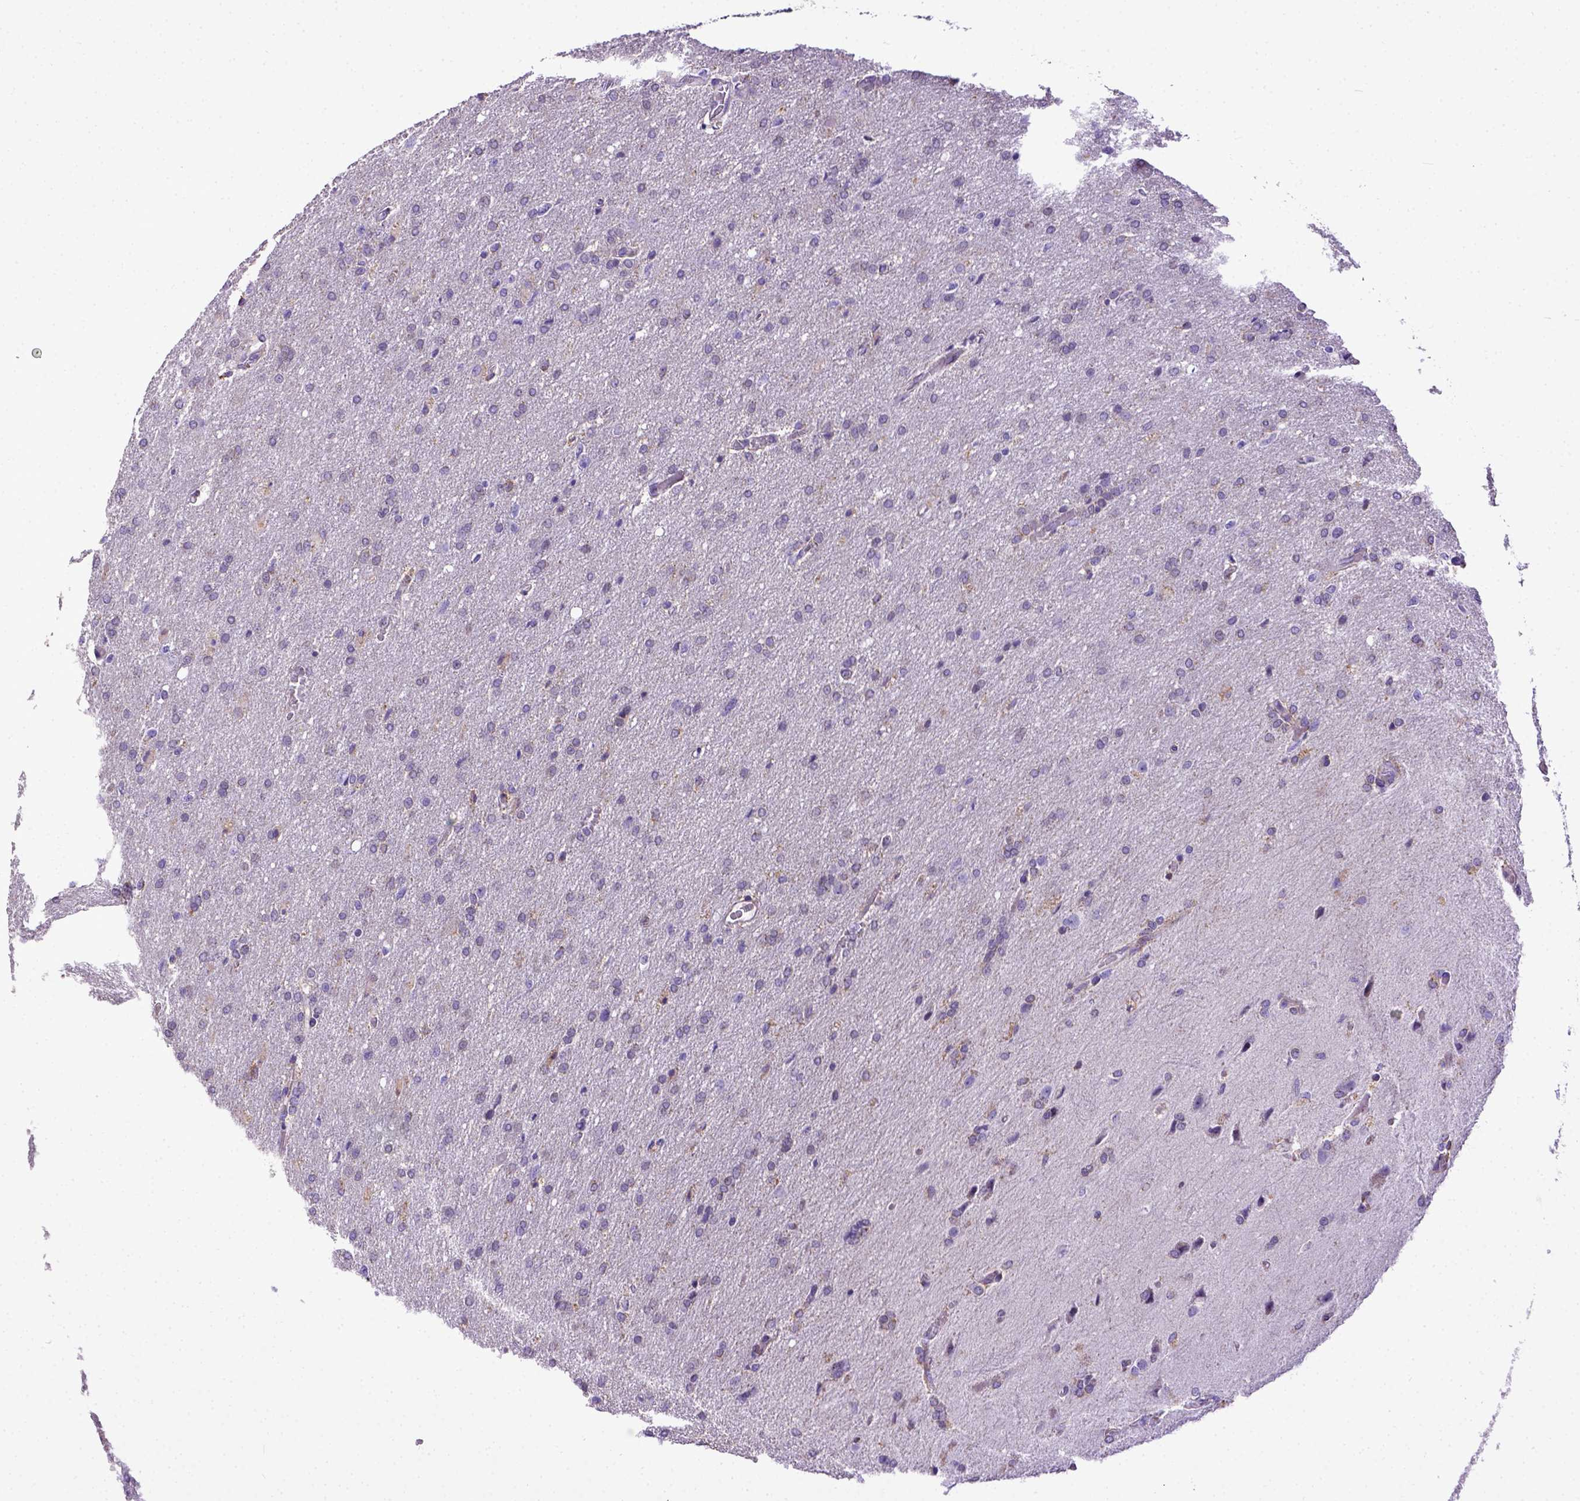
{"staining": {"intensity": "negative", "quantity": "none", "location": "none"}, "tissue": "glioma", "cell_type": "Tumor cells", "image_type": "cancer", "snomed": [{"axis": "morphology", "description": "Glioma, malignant, High grade"}, {"axis": "topography", "description": "Brain"}], "caption": "Tumor cells show no significant expression in malignant glioma (high-grade). The staining was performed using DAB (3,3'-diaminobenzidine) to visualize the protein expression in brown, while the nuclei were stained in blue with hematoxylin (Magnification: 20x).", "gene": "SPEF1", "patient": {"sex": "male", "age": 68}}